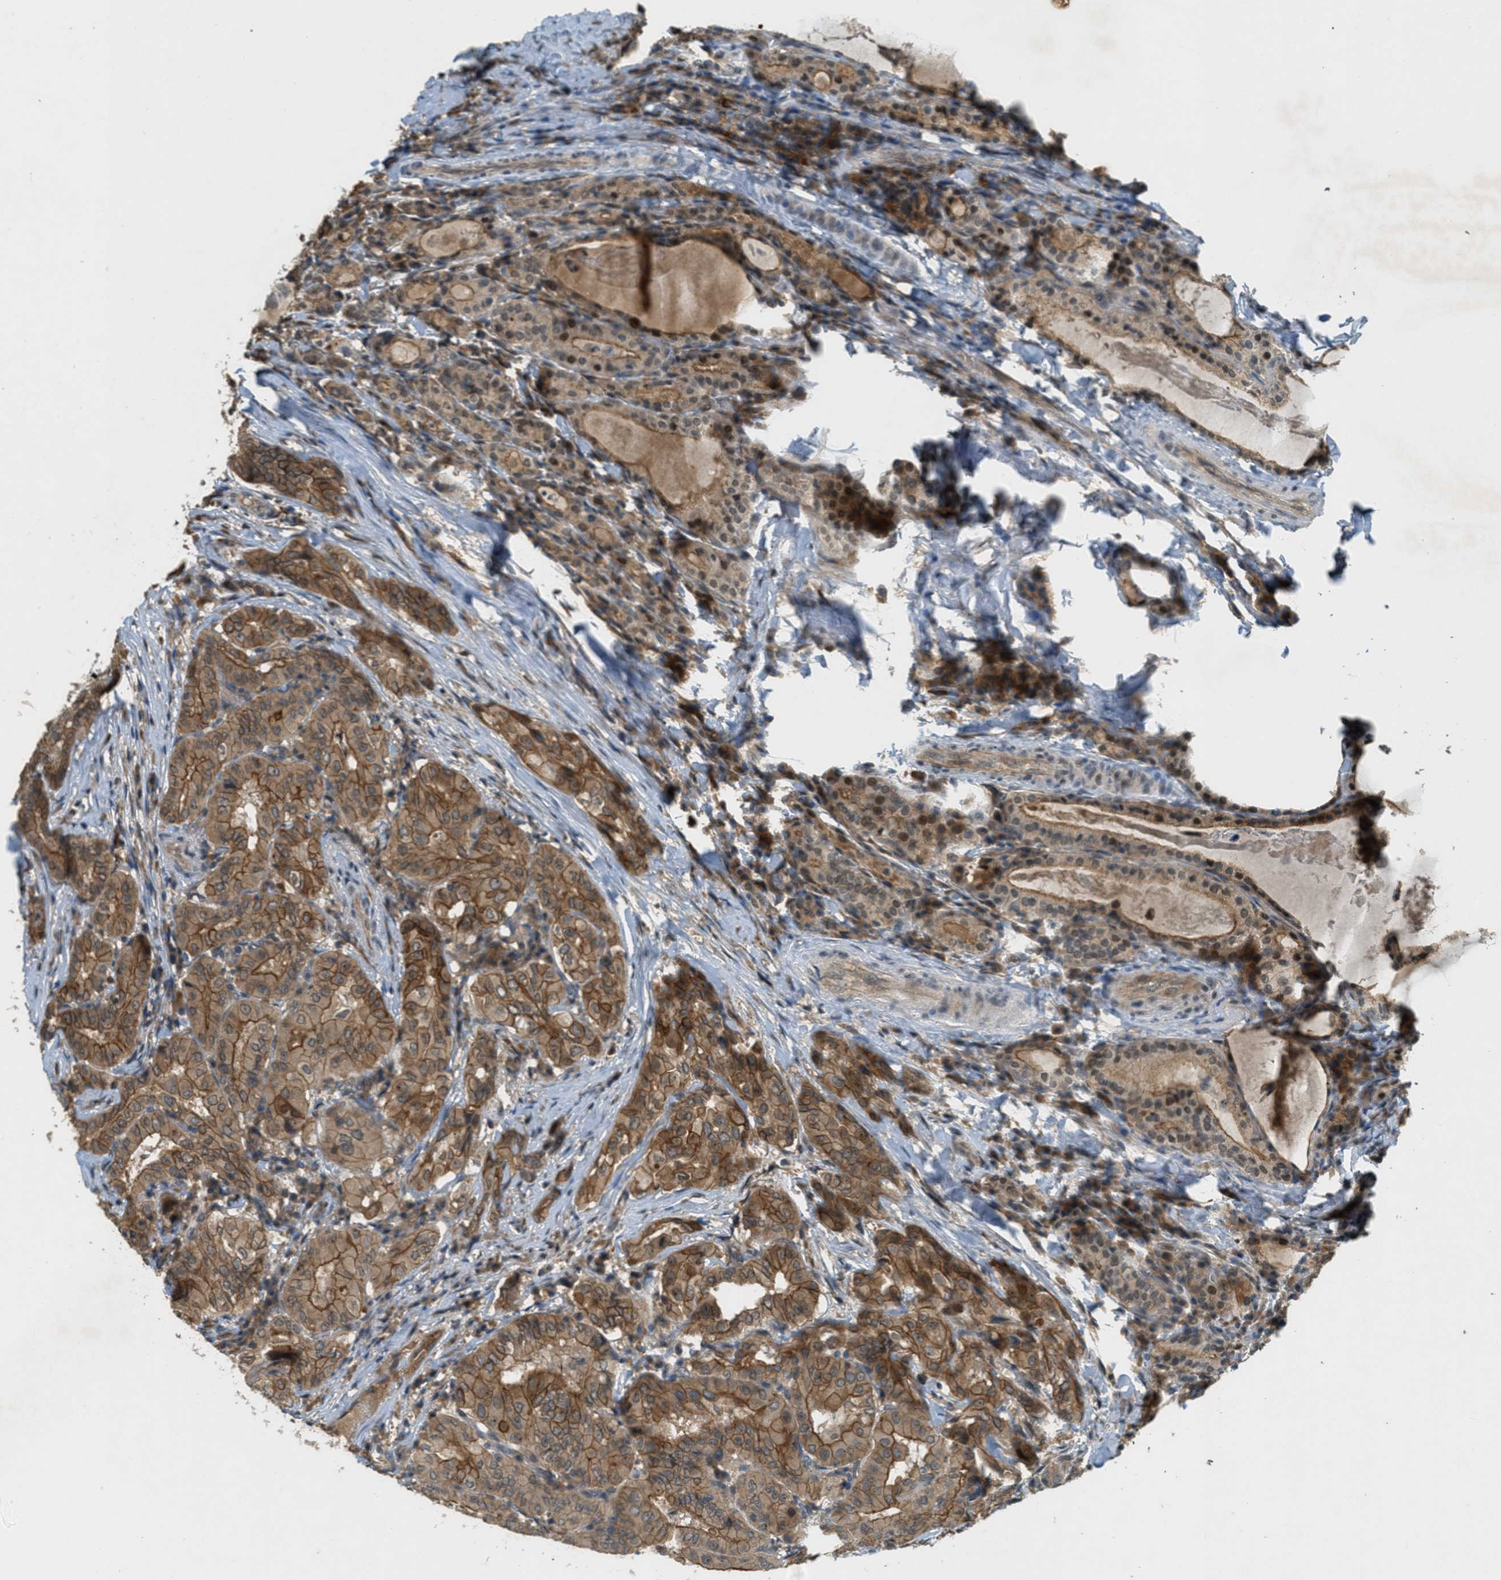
{"staining": {"intensity": "moderate", "quantity": ">75%", "location": "cytoplasmic/membranous"}, "tissue": "thyroid cancer", "cell_type": "Tumor cells", "image_type": "cancer", "snomed": [{"axis": "morphology", "description": "Papillary adenocarcinoma, NOS"}, {"axis": "topography", "description": "Thyroid gland"}], "caption": "Protein expression by immunohistochemistry reveals moderate cytoplasmic/membranous expression in approximately >75% of tumor cells in papillary adenocarcinoma (thyroid). (DAB IHC, brown staining for protein, blue staining for nuclei).", "gene": "STK11", "patient": {"sex": "female", "age": 42}}